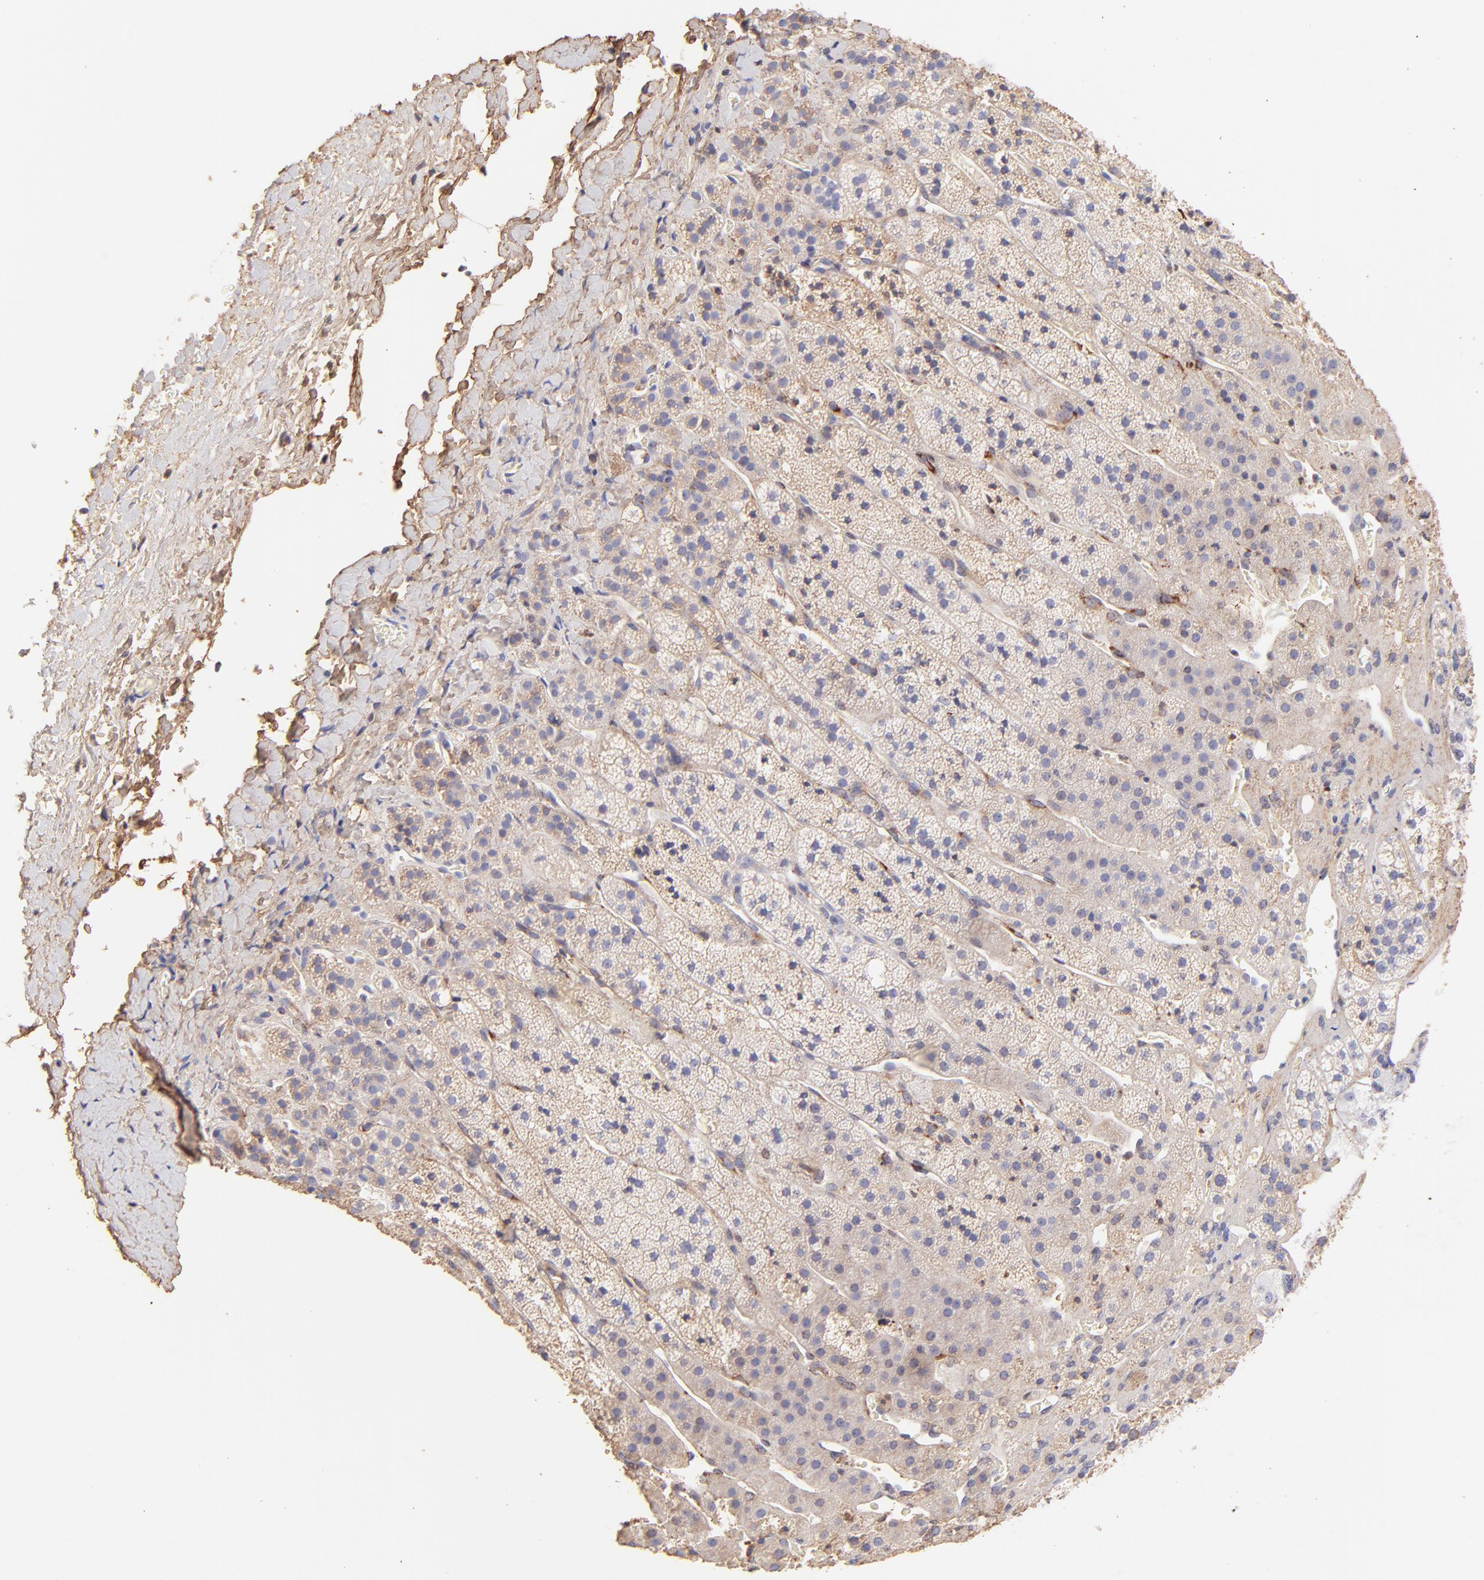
{"staining": {"intensity": "negative", "quantity": "none", "location": "none"}, "tissue": "adrenal gland", "cell_type": "Glandular cells", "image_type": "normal", "snomed": [{"axis": "morphology", "description": "Normal tissue, NOS"}, {"axis": "topography", "description": "Adrenal gland"}], "caption": "Glandular cells show no significant positivity in unremarkable adrenal gland. (DAB immunohistochemistry (IHC), high magnification).", "gene": "BGN", "patient": {"sex": "female", "age": 44}}